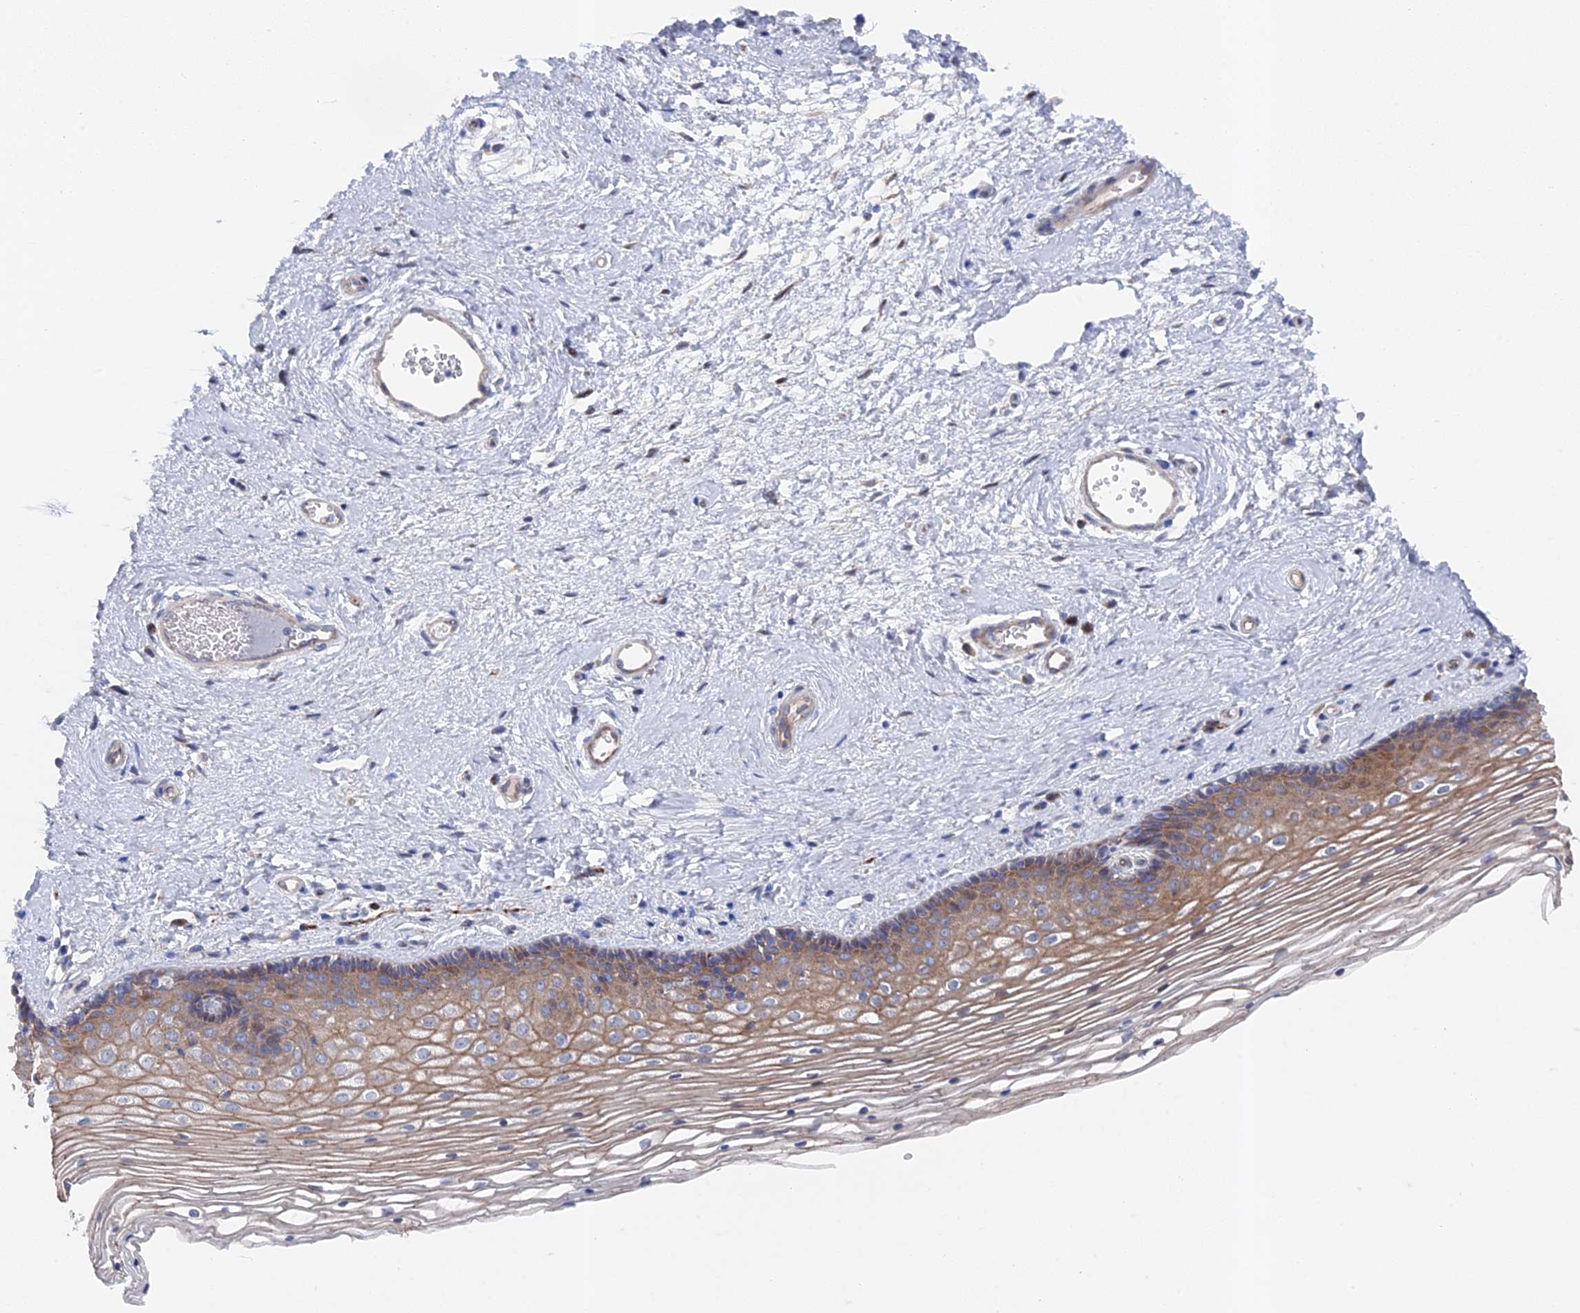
{"staining": {"intensity": "moderate", "quantity": "25%-75%", "location": "cytoplasmic/membranous"}, "tissue": "vagina", "cell_type": "Squamous epithelial cells", "image_type": "normal", "snomed": [{"axis": "morphology", "description": "Normal tissue, NOS"}, {"axis": "topography", "description": "Vagina"}], "caption": "Moderate cytoplasmic/membranous protein positivity is seen in about 25%-75% of squamous epithelial cells in vagina. The staining was performed using DAB, with brown indicating positive protein expression. Nuclei are stained blue with hematoxylin.", "gene": "TMEM161A", "patient": {"sex": "female", "age": 46}}